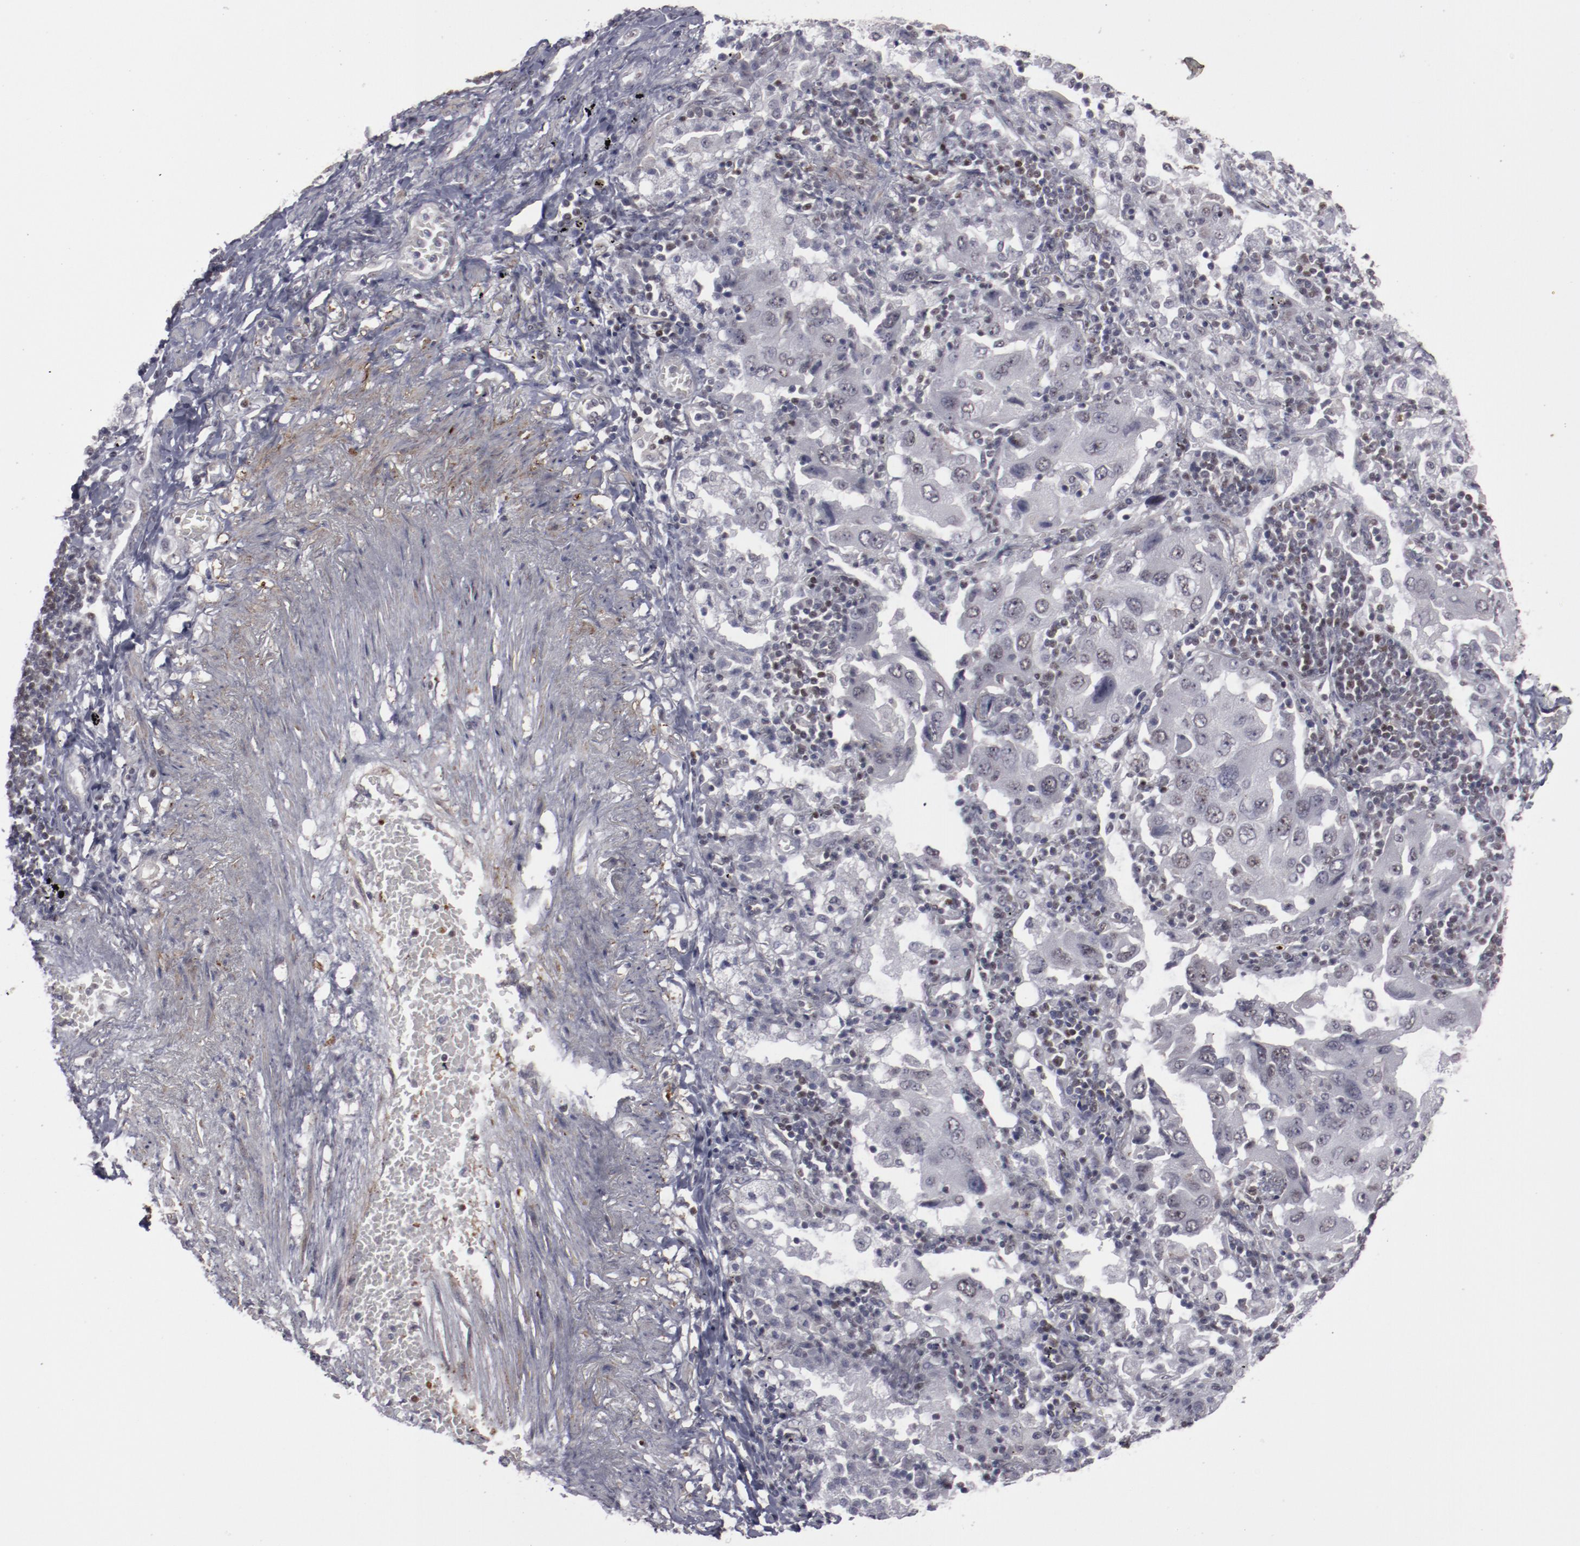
{"staining": {"intensity": "negative", "quantity": "none", "location": "none"}, "tissue": "lung cancer", "cell_type": "Tumor cells", "image_type": "cancer", "snomed": [{"axis": "morphology", "description": "Adenocarcinoma, NOS"}, {"axis": "topography", "description": "Lung"}], "caption": "A photomicrograph of human lung adenocarcinoma is negative for staining in tumor cells.", "gene": "LEF1", "patient": {"sex": "female", "age": 65}}